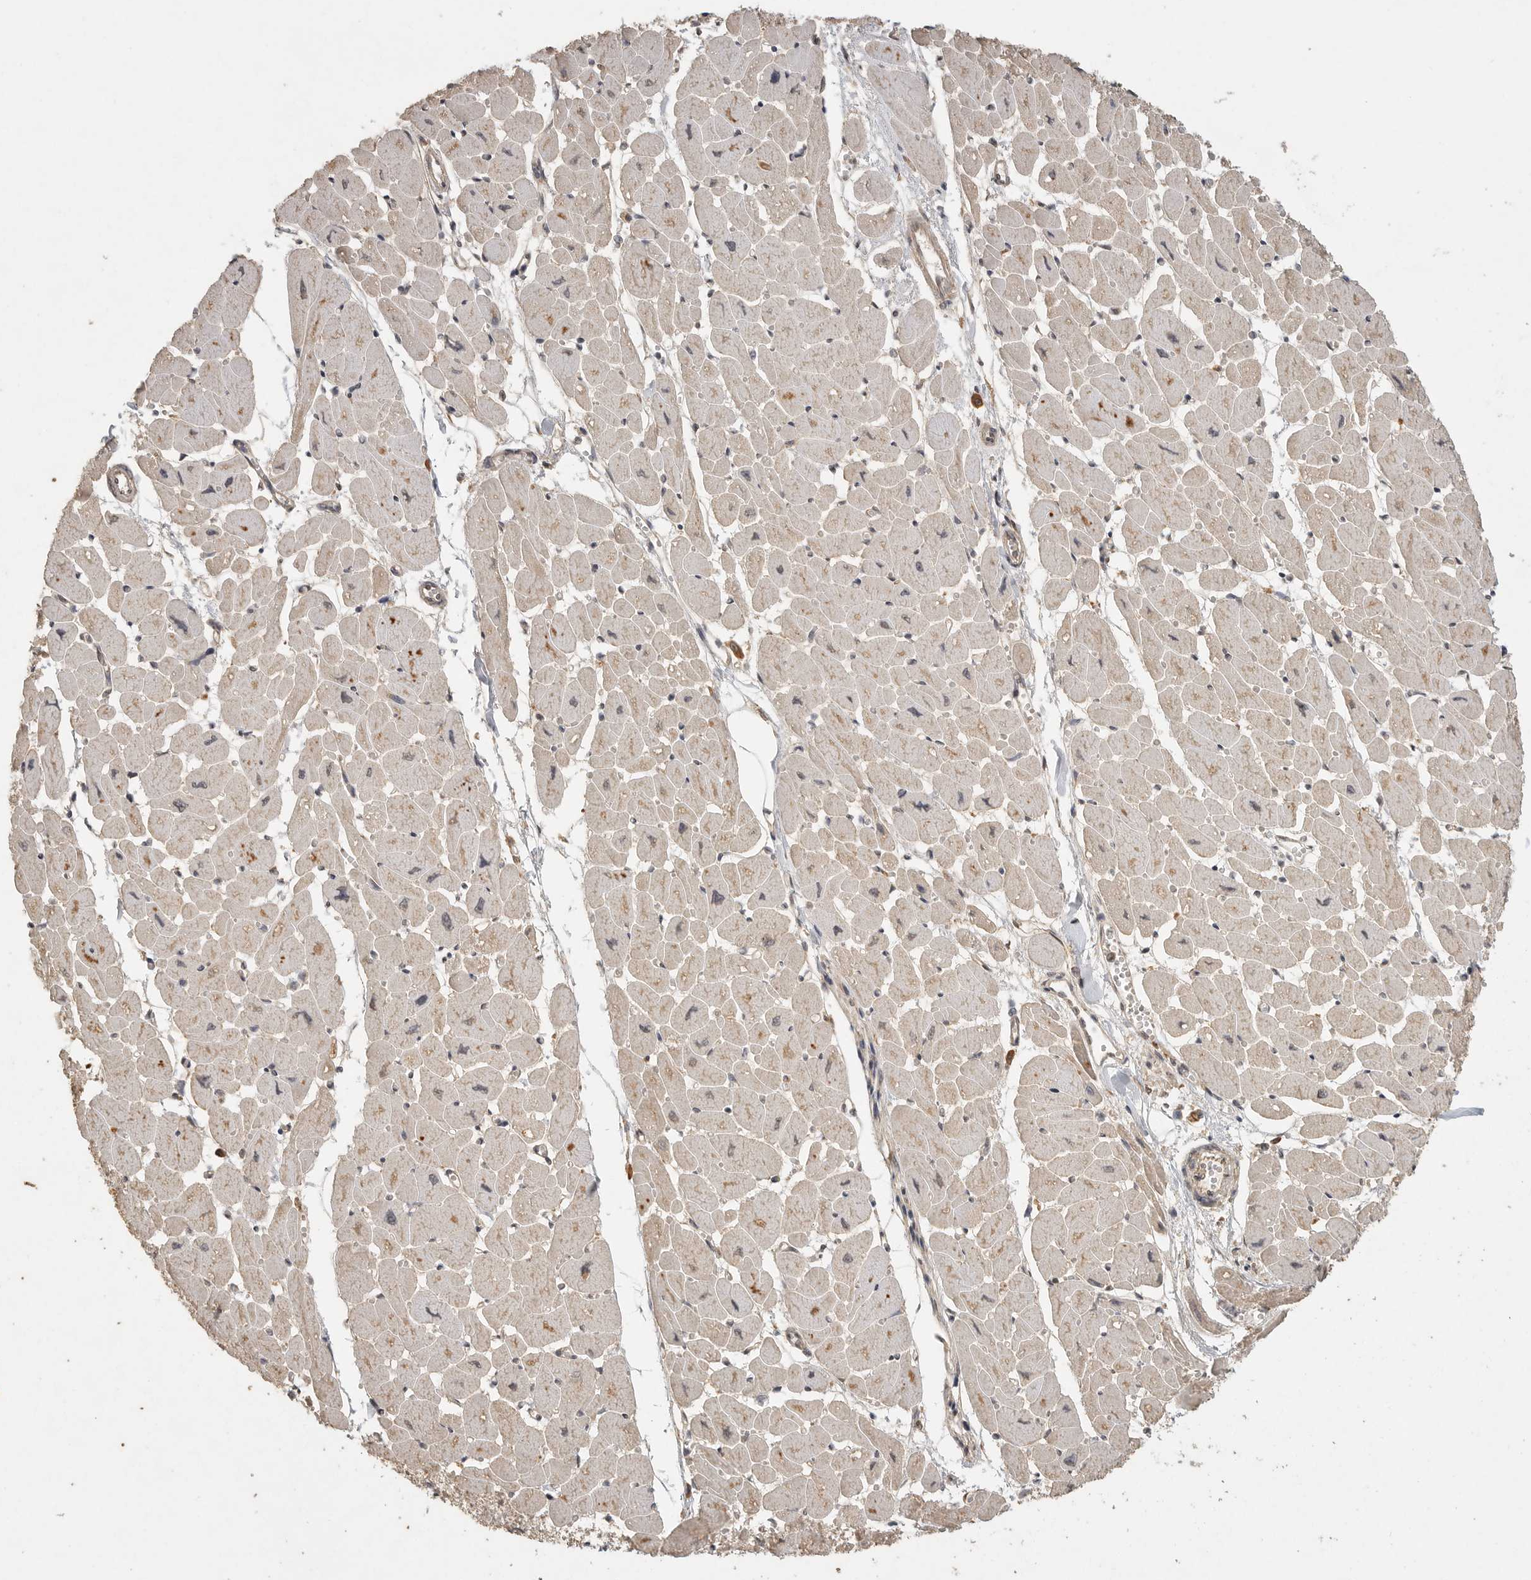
{"staining": {"intensity": "weak", "quantity": ">75%", "location": "cytoplasmic/membranous"}, "tissue": "heart muscle", "cell_type": "Cardiomyocytes", "image_type": "normal", "snomed": [{"axis": "morphology", "description": "Normal tissue, NOS"}, {"axis": "topography", "description": "Heart"}], "caption": "A high-resolution photomicrograph shows IHC staining of unremarkable heart muscle, which displays weak cytoplasmic/membranous expression in approximately >75% of cardiomyocytes. Using DAB (brown) and hematoxylin (blue) stains, captured at high magnification using brightfield microscopy.", "gene": "DFFA", "patient": {"sex": "female", "age": 54}}